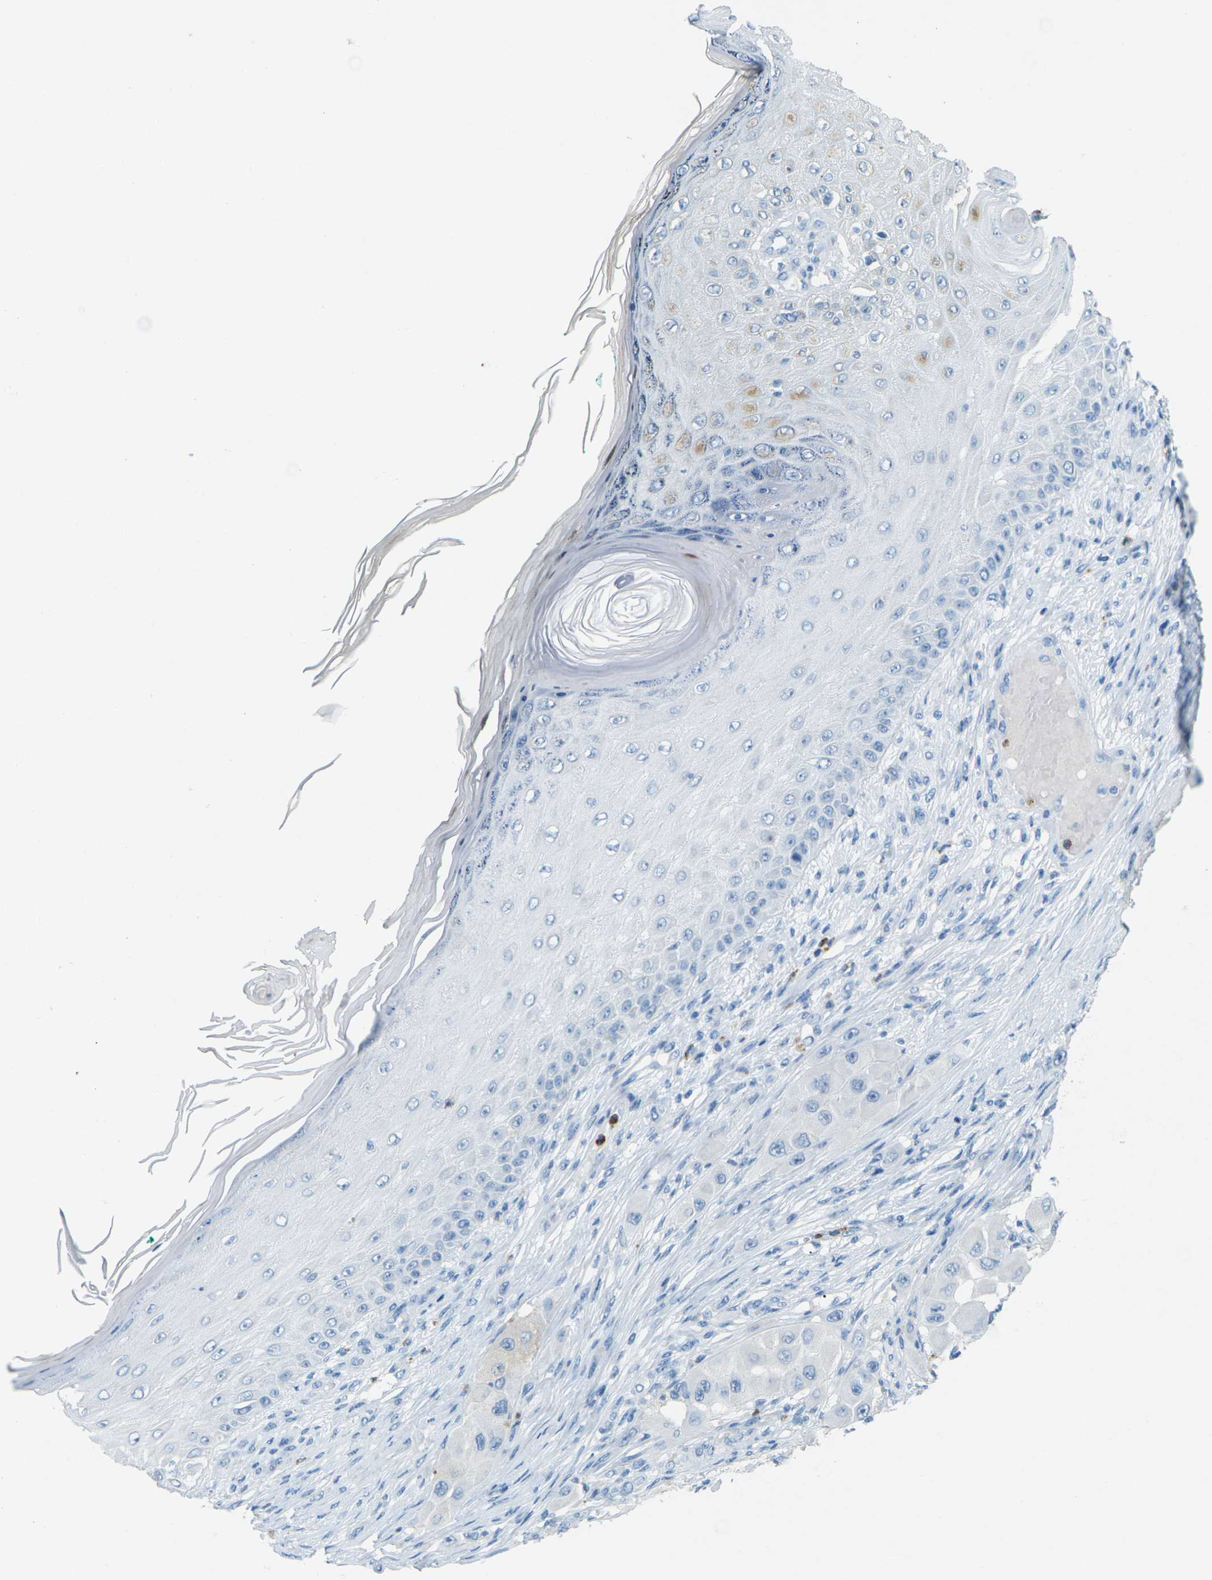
{"staining": {"intensity": "negative", "quantity": "none", "location": "none"}, "tissue": "melanoma", "cell_type": "Tumor cells", "image_type": "cancer", "snomed": [{"axis": "morphology", "description": "Malignant melanoma, NOS"}, {"axis": "topography", "description": "Skin"}], "caption": "Malignant melanoma stained for a protein using IHC demonstrates no staining tumor cells.", "gene": "CDH16", "patient": {"sex": "female", "age": 81}}